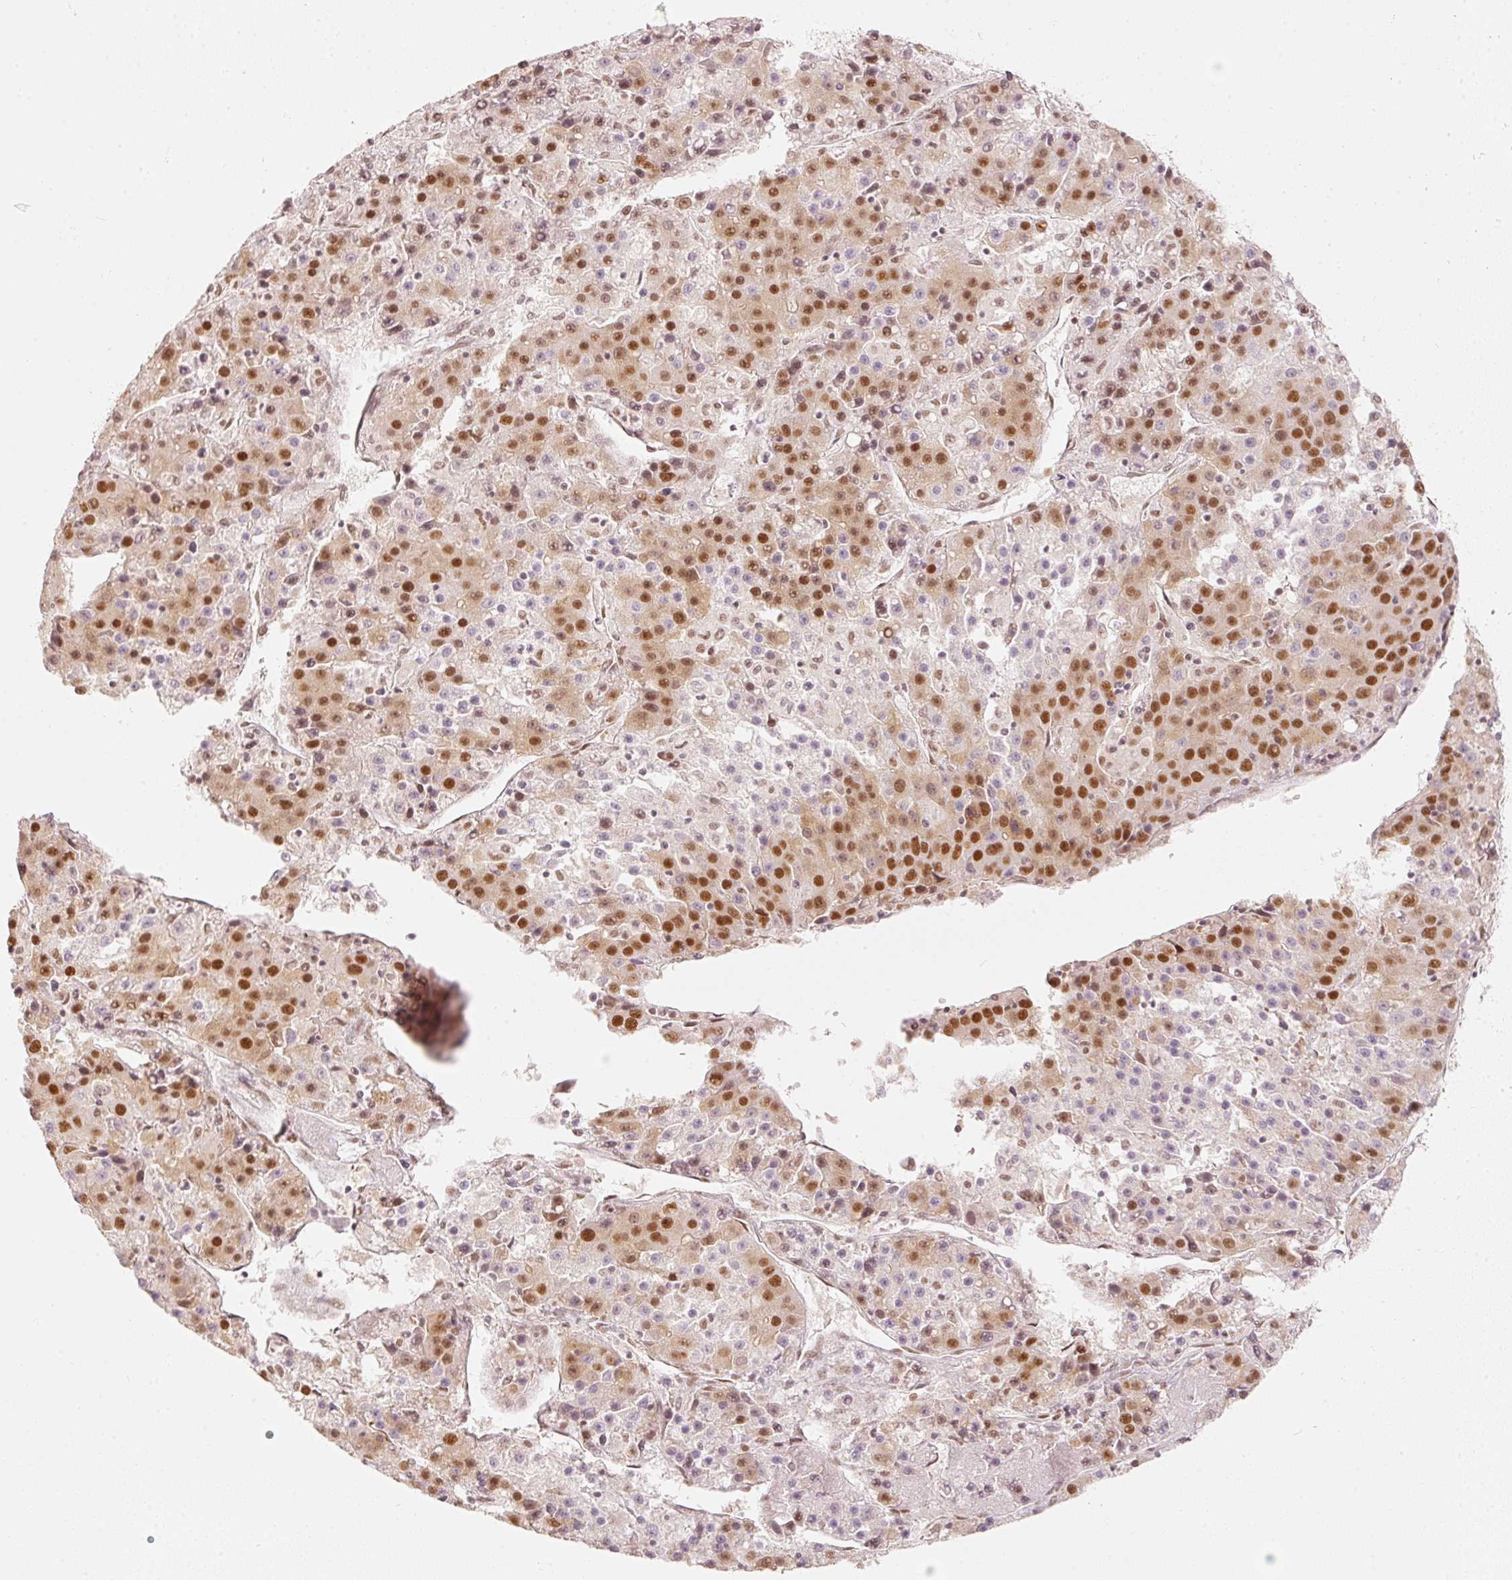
{"staining": {"intensity": "moderate", "quantity": ">75%", "location": "nuclear"}, "tissue": "liver cancer", "cell_type": "Tumor cells", "image_type": "cancer", "snomed": [{"axis": "morphology", "description": "Carcinoma, Hepatocellular, NOS"}, {"axis": "topography", "description": "Liver"}], "caption": "Immunohistochemistry (IHC) (DAB (3,3'-diaminobenzidine)) staining of liver cancer reveals moderate nuclear protein expression in approximately >75% of tumor cells. The staining was performed using DAB (3,3'-diaminobenzidine) to visualize the protein expression in brown, while the nuclei were stained in blue with hematoxylin (Magnification: 20x).", "gene": "PPP1R10", "patient": {"sex": "female", "age": 53}}